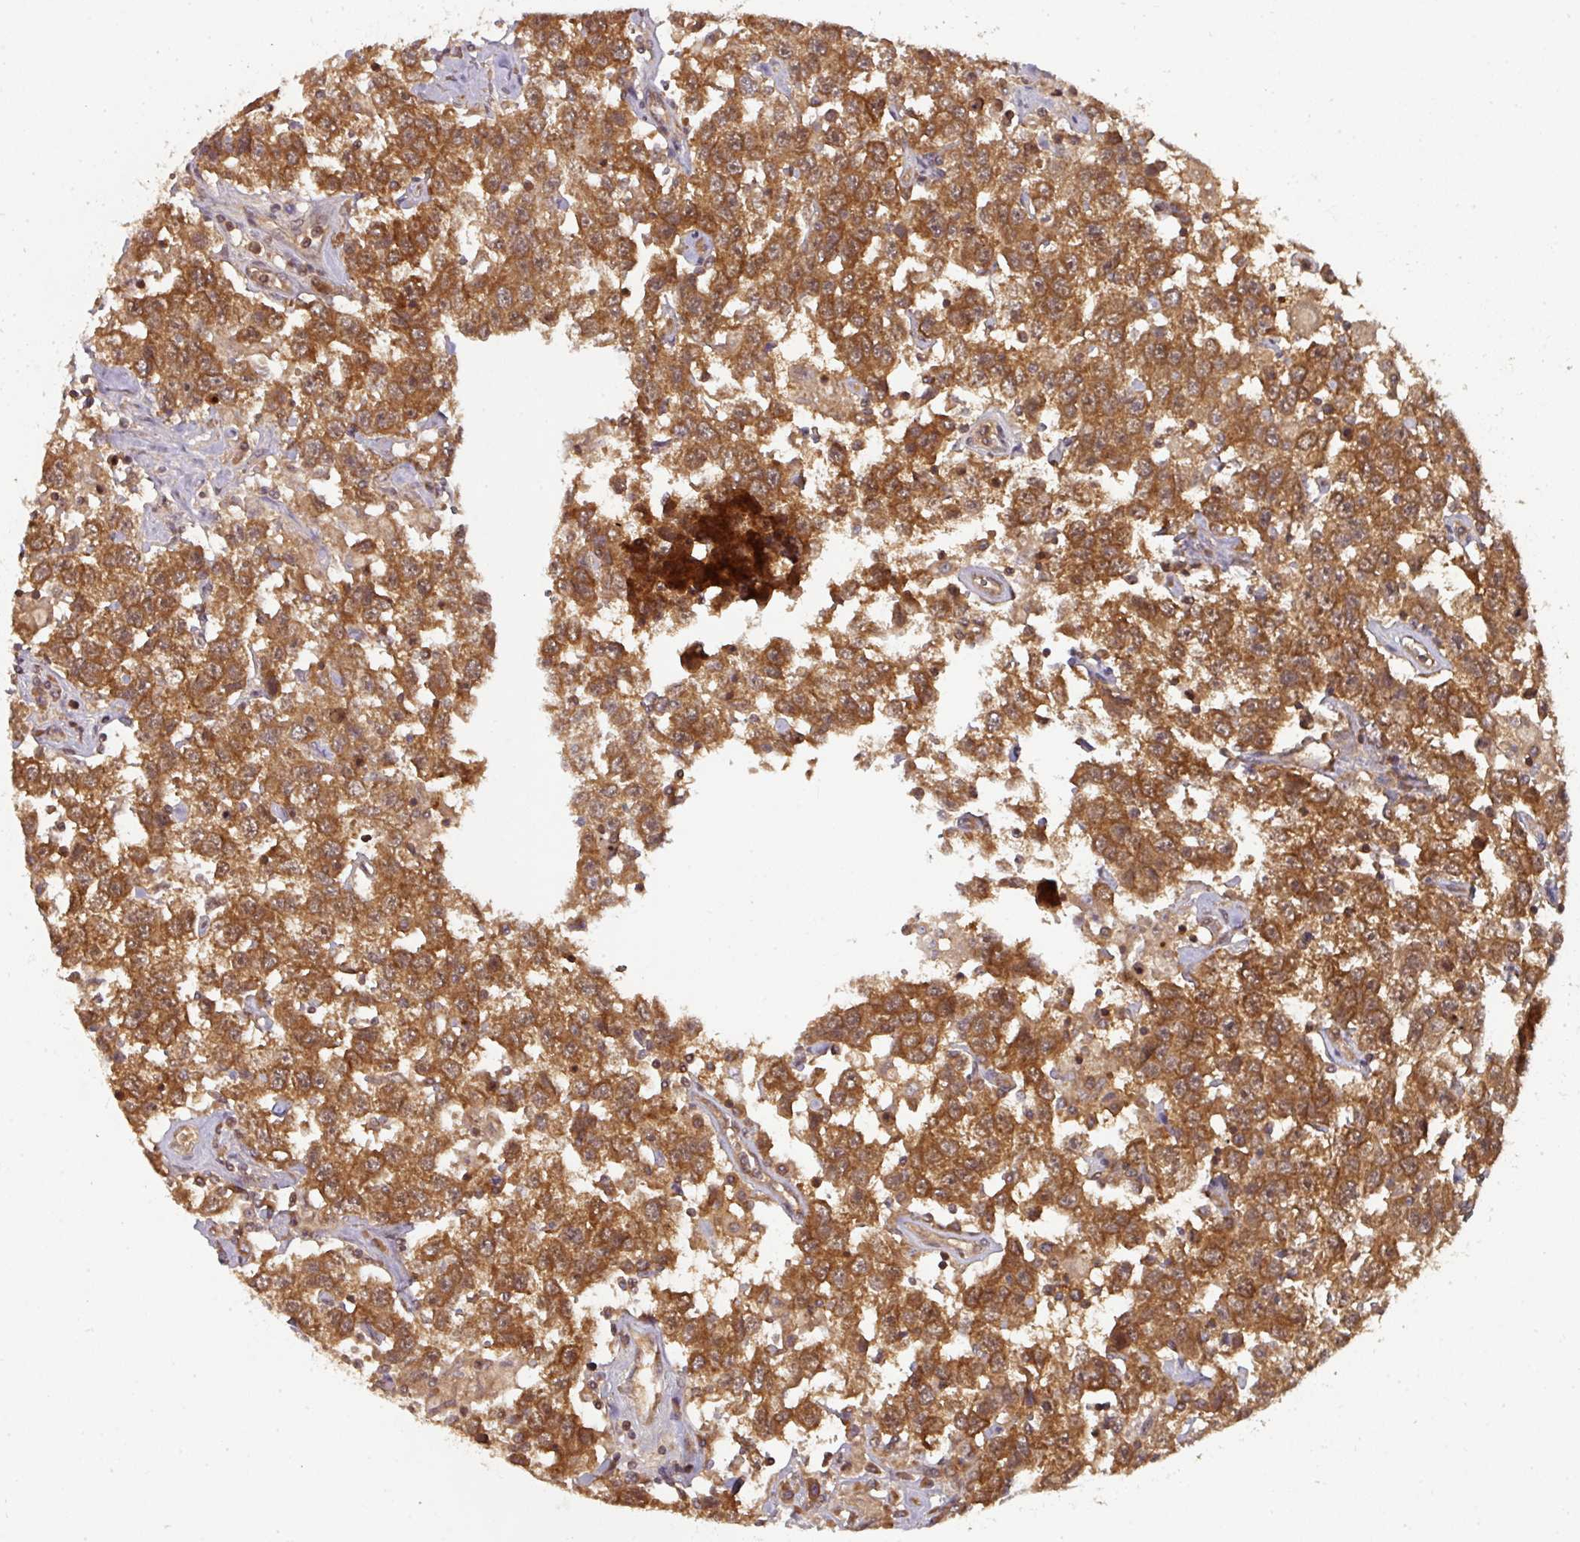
{"staining": {"intensity": "strong", "quantity": ">75%", "location": "cytoplasmic/membranous"}, "tissue": "testis cancer", "cell_type": "Tumor cells", "image_type": "cancer", "snomed": [{"axis": "morphology", "description": "Seminoma, NOS"}, {"axis": "topography", "description": "Testis"}], "caption": "This is a photomicrograph of IHC staining of seminoma (testis), which shows strong positivity in the cytoplasmic/membranous of tumor cells.", "gene": "EIF4EBP2", "patient": {"sex": "male", "age": 41}}